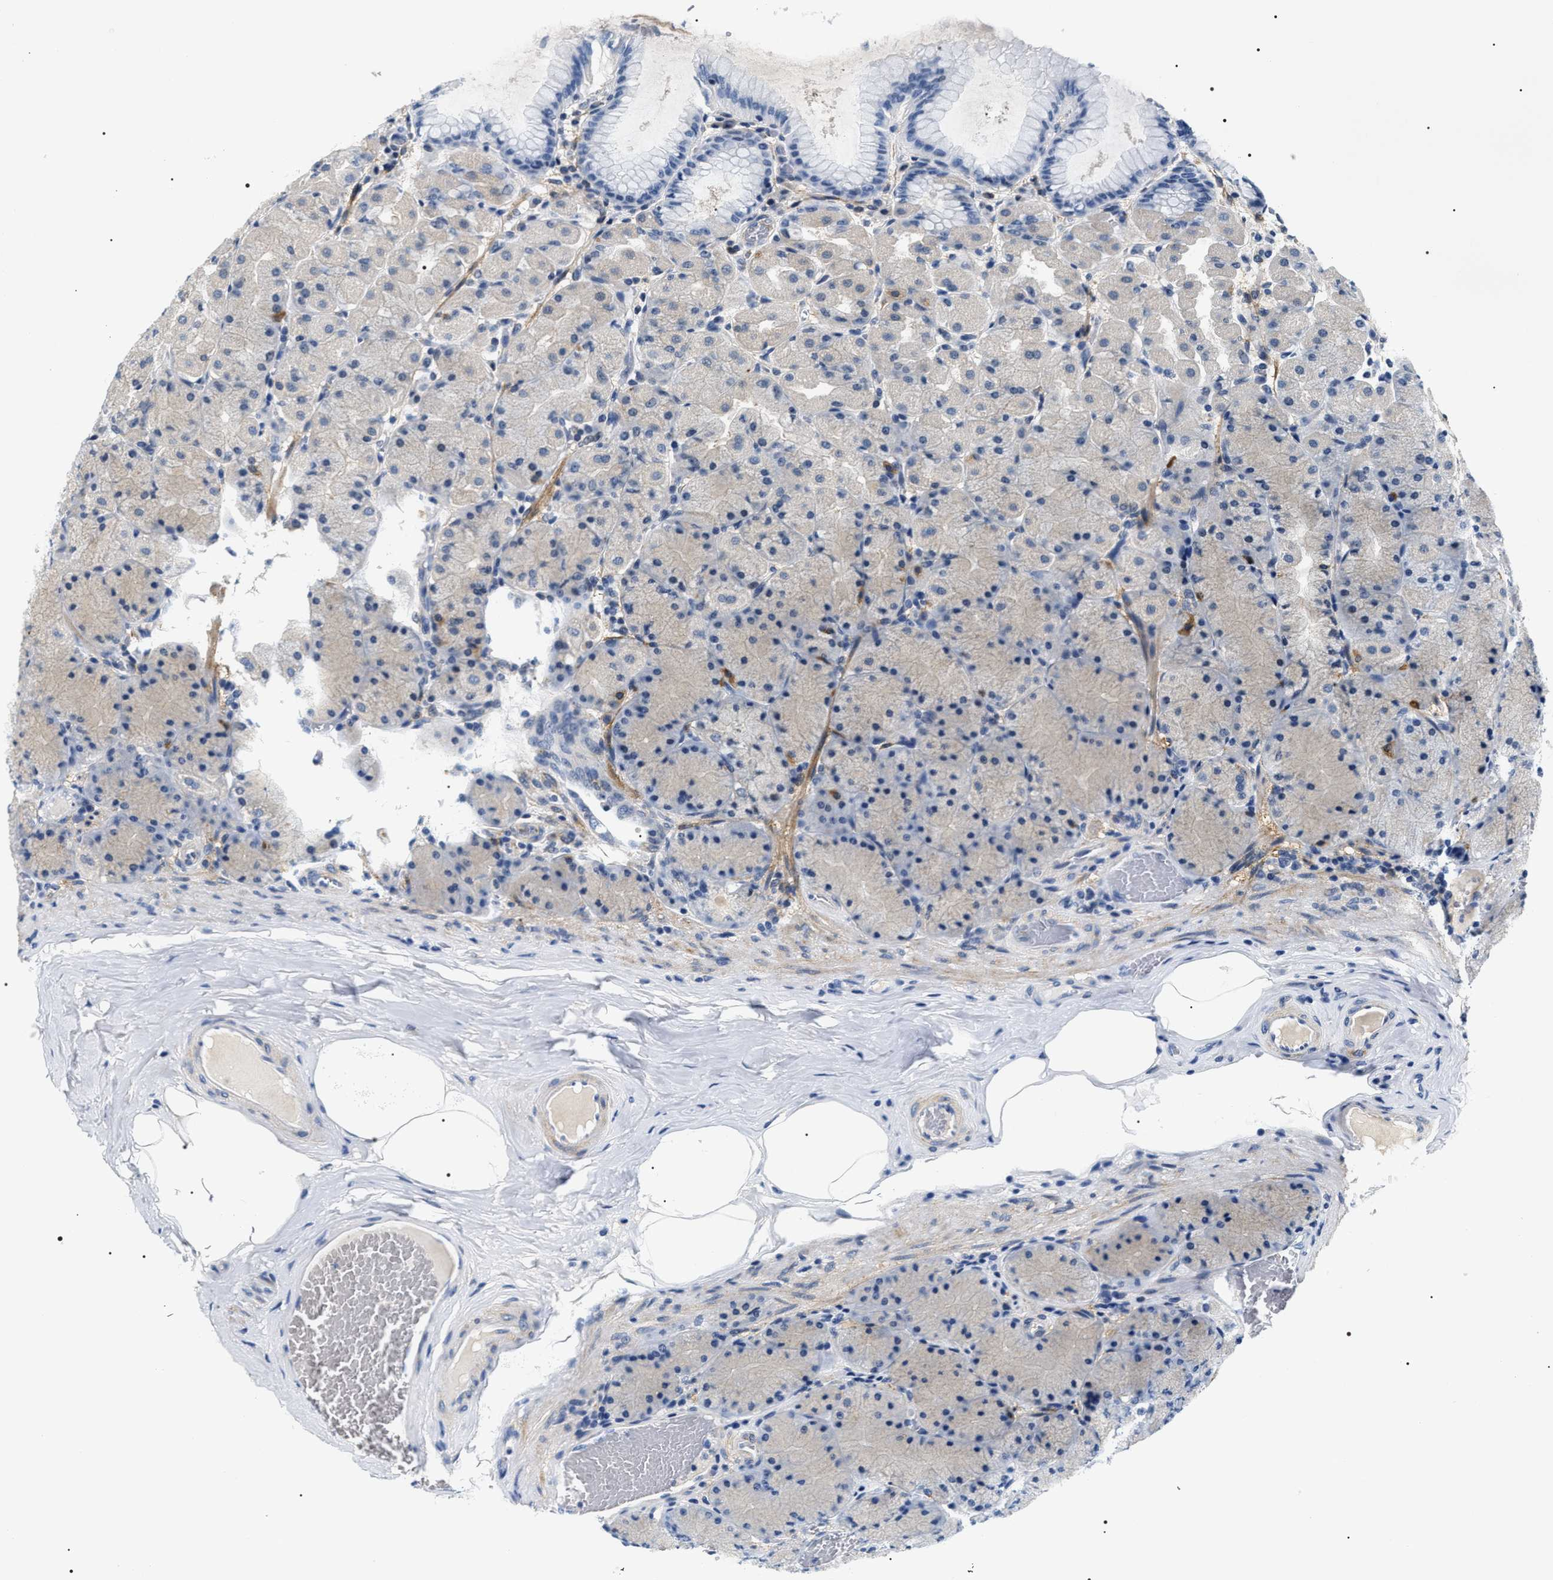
{"staining": {"intensity": "weak", "quantity": "<25%", "location": "cytoplasmic/membranous"}, "tissue": "stomach", "cell_type": "Glandular cells", "image_type": "normal", "snomed": [{"axis": "morphology", "description": "Normal tissue, NOS"}, {"axis": "topography", "description": "Stomach, upper"}], "caption": "The histopathology image shows no staining of glandular cells in unremarkable stomach. (DAB immunohistochemistry (IHC) visualized using brightfield microscopy, high magnification).", "gene": "BAG2", "patient": {"sex": "female", "age": 56}}